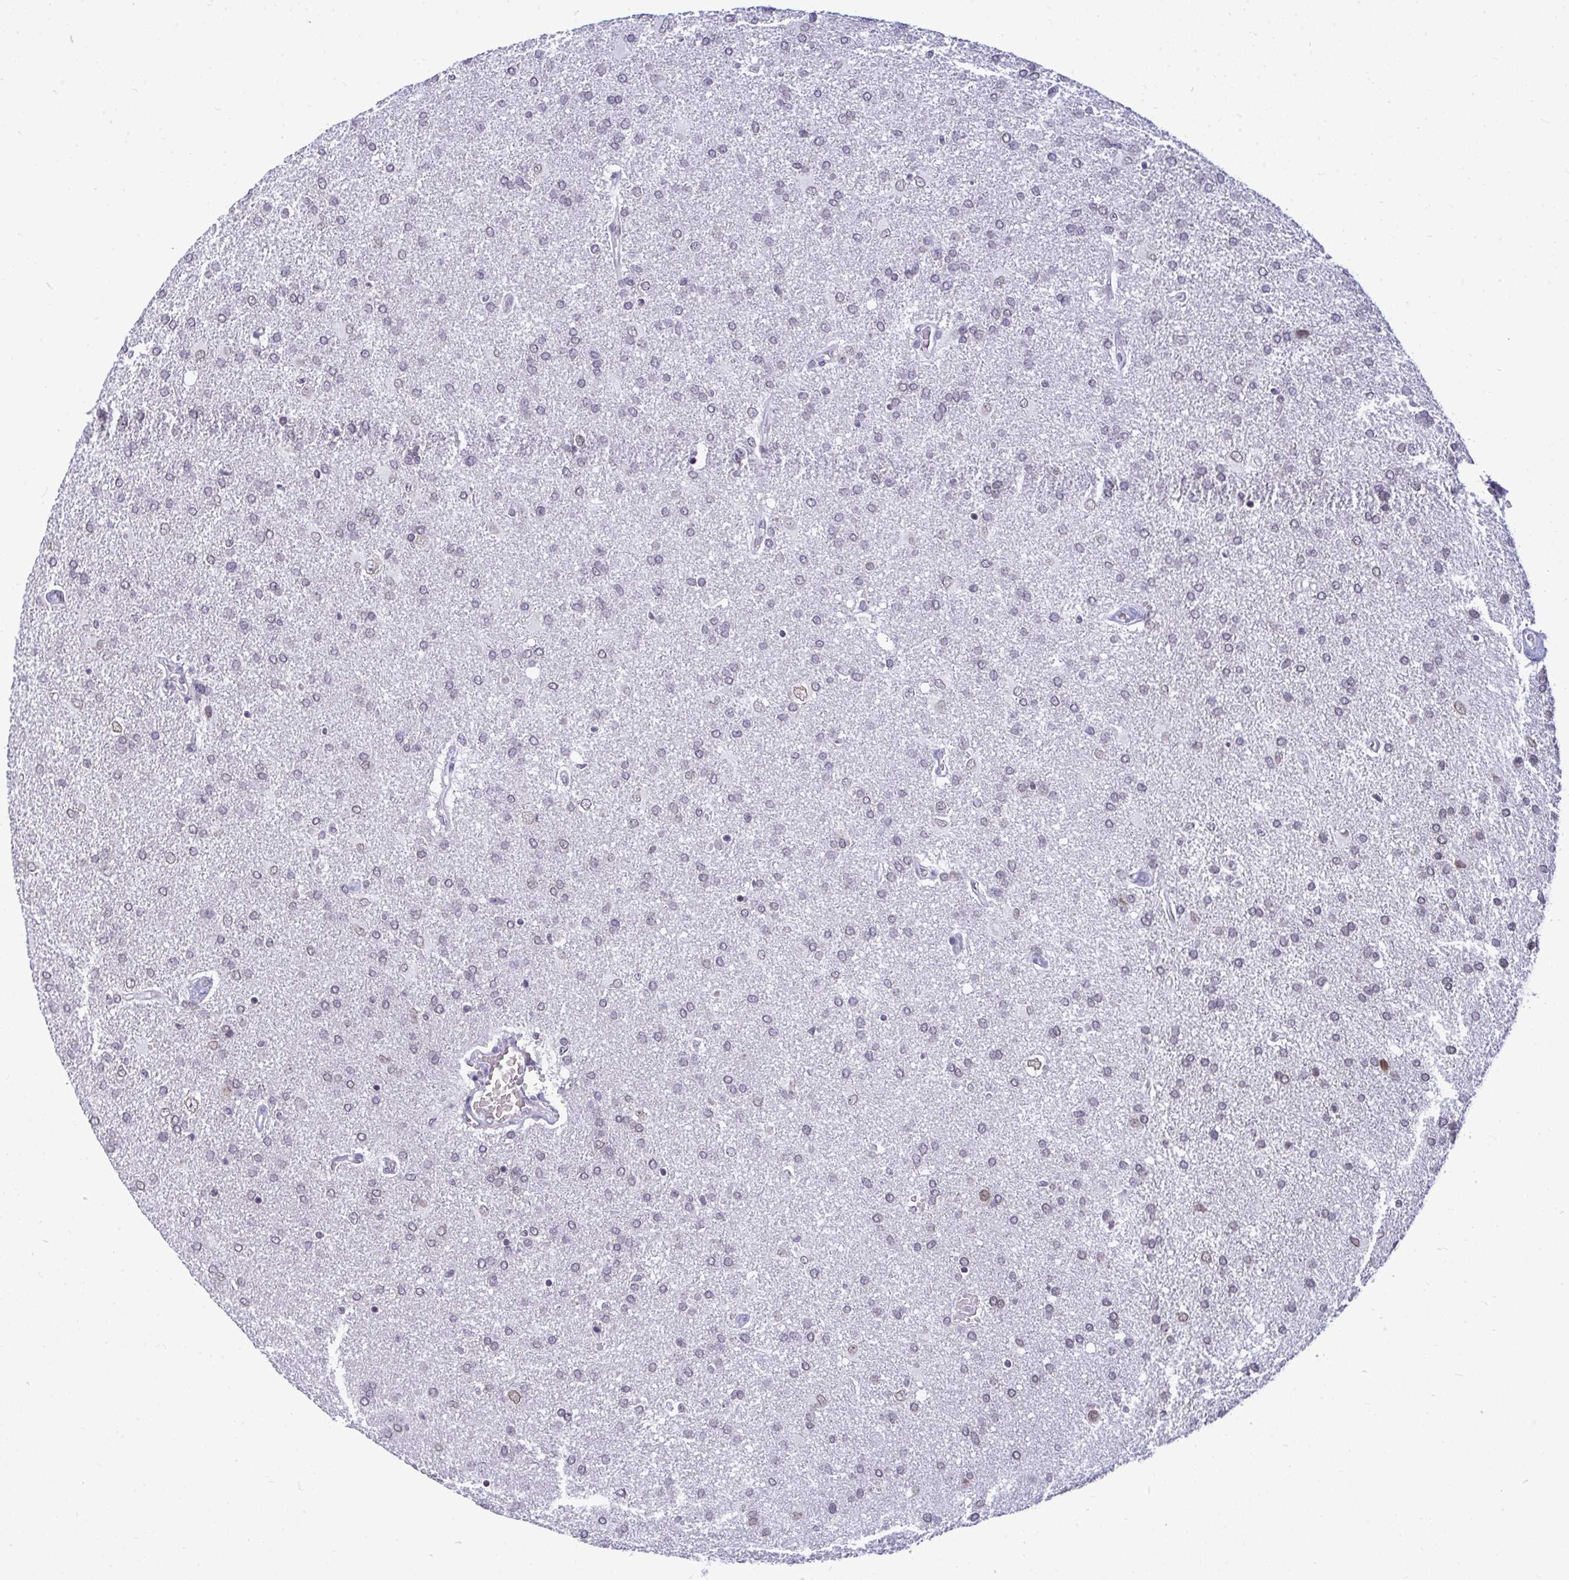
{"staining": {"intensity": "negative", "quantity": "none", "location": "none"}, "tissue": "glioma", "cell_type": "Tumor cells", "image_type": "cancer", "snomed": [{"axis": "morphology", "description": "Glioma, malignant, High grade"}, {"axis": "topography", "description": "Brain"}], "caption": "Protein analysis of high-grade glioma (malignant) reveals no significant positivity in tumor cells.", "gene": "JPT1", "patient": {"sex": "male", "age": 68}}